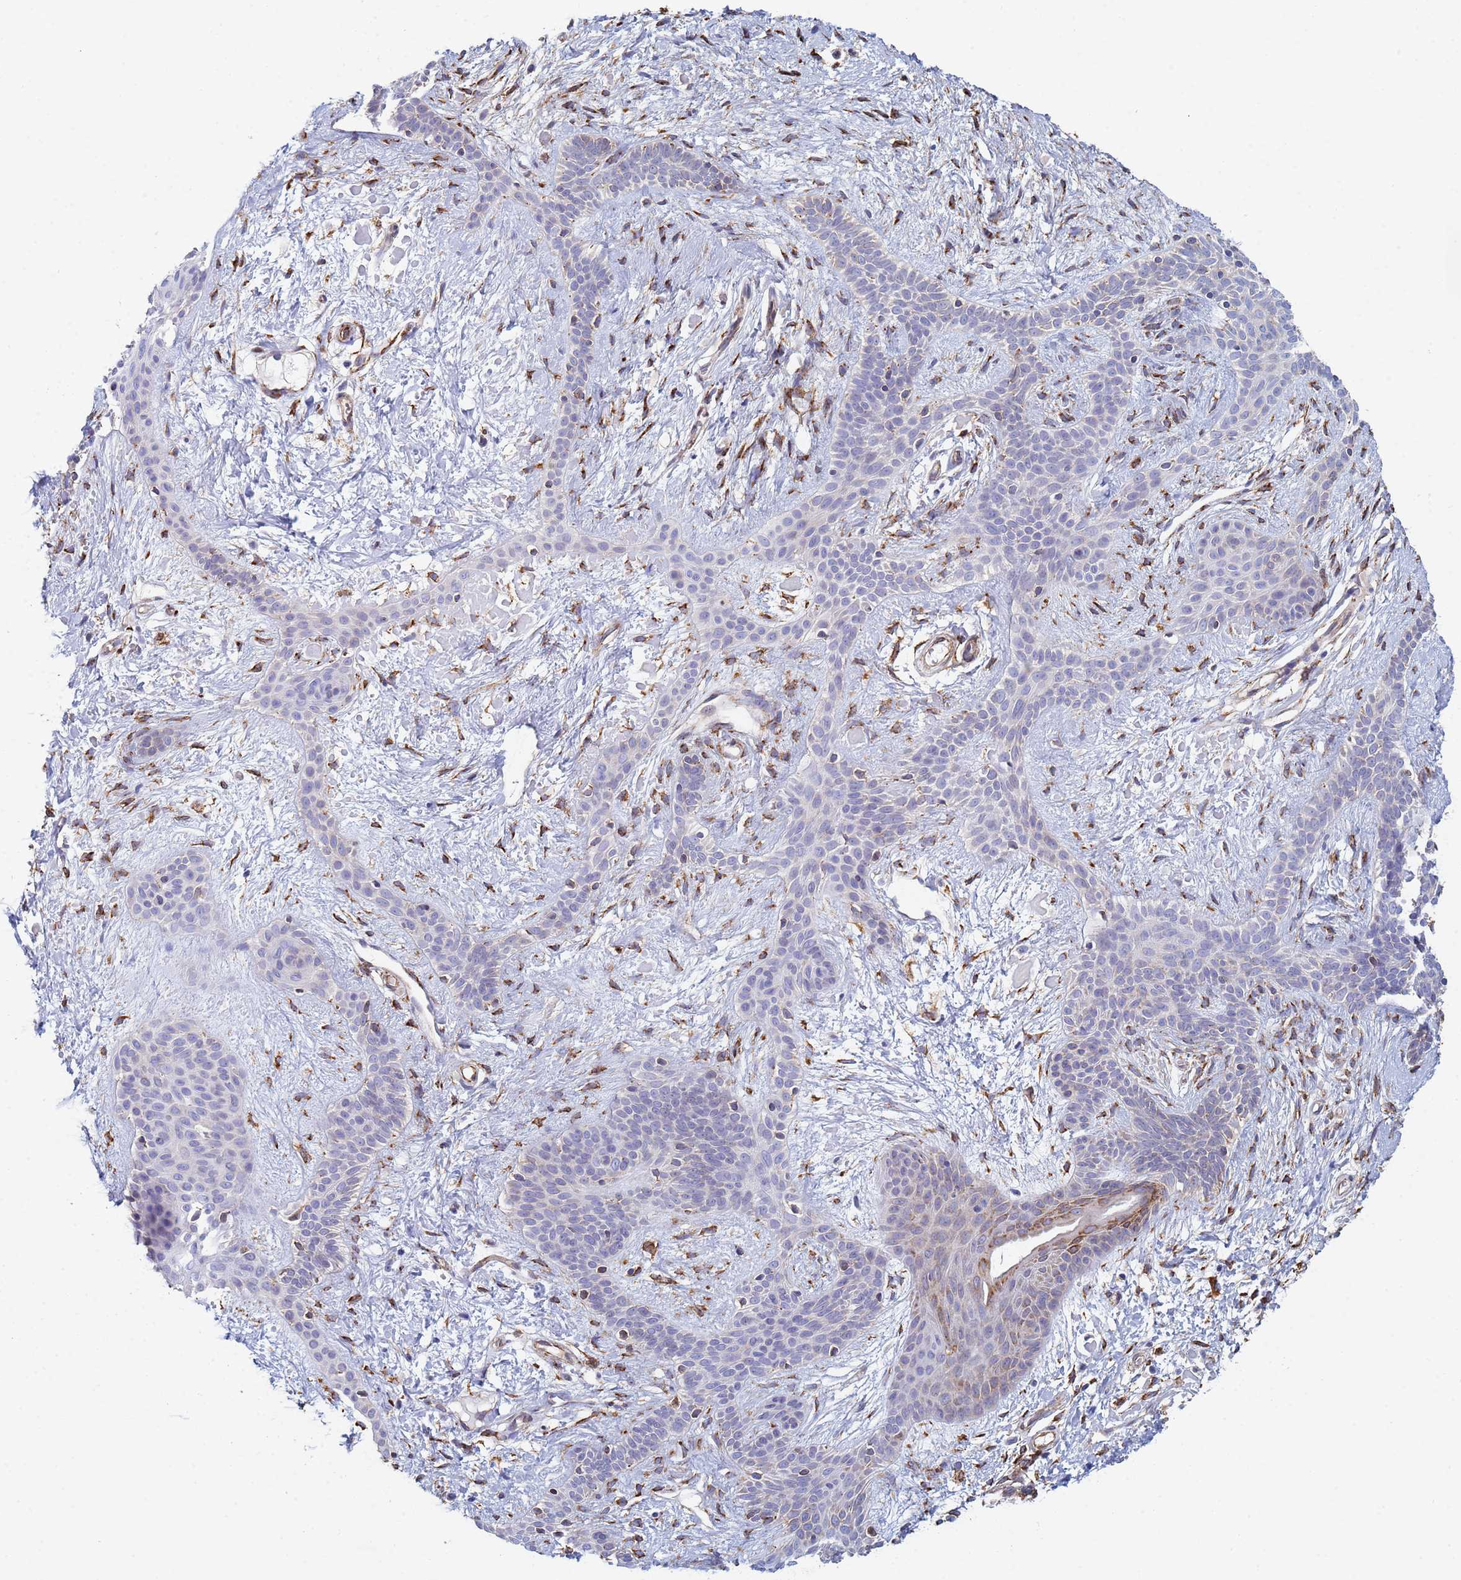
{"staining": {"intensity": "negative", "quantity": "none", "location": "none"}, "tissue": "skin cancer", "cell_type": "Tumor cells", "image_type": "cancer", "snomed": [{"axis": "morphology", "description": "Basal cell carcinoma"}, {"axis": "topography", "description": "Skin"}], "caption": "There is no significant staining in tumor cells of skin cancer.", "gene": "GDAP2", "patient": {"sex": "male", "age": 78}}